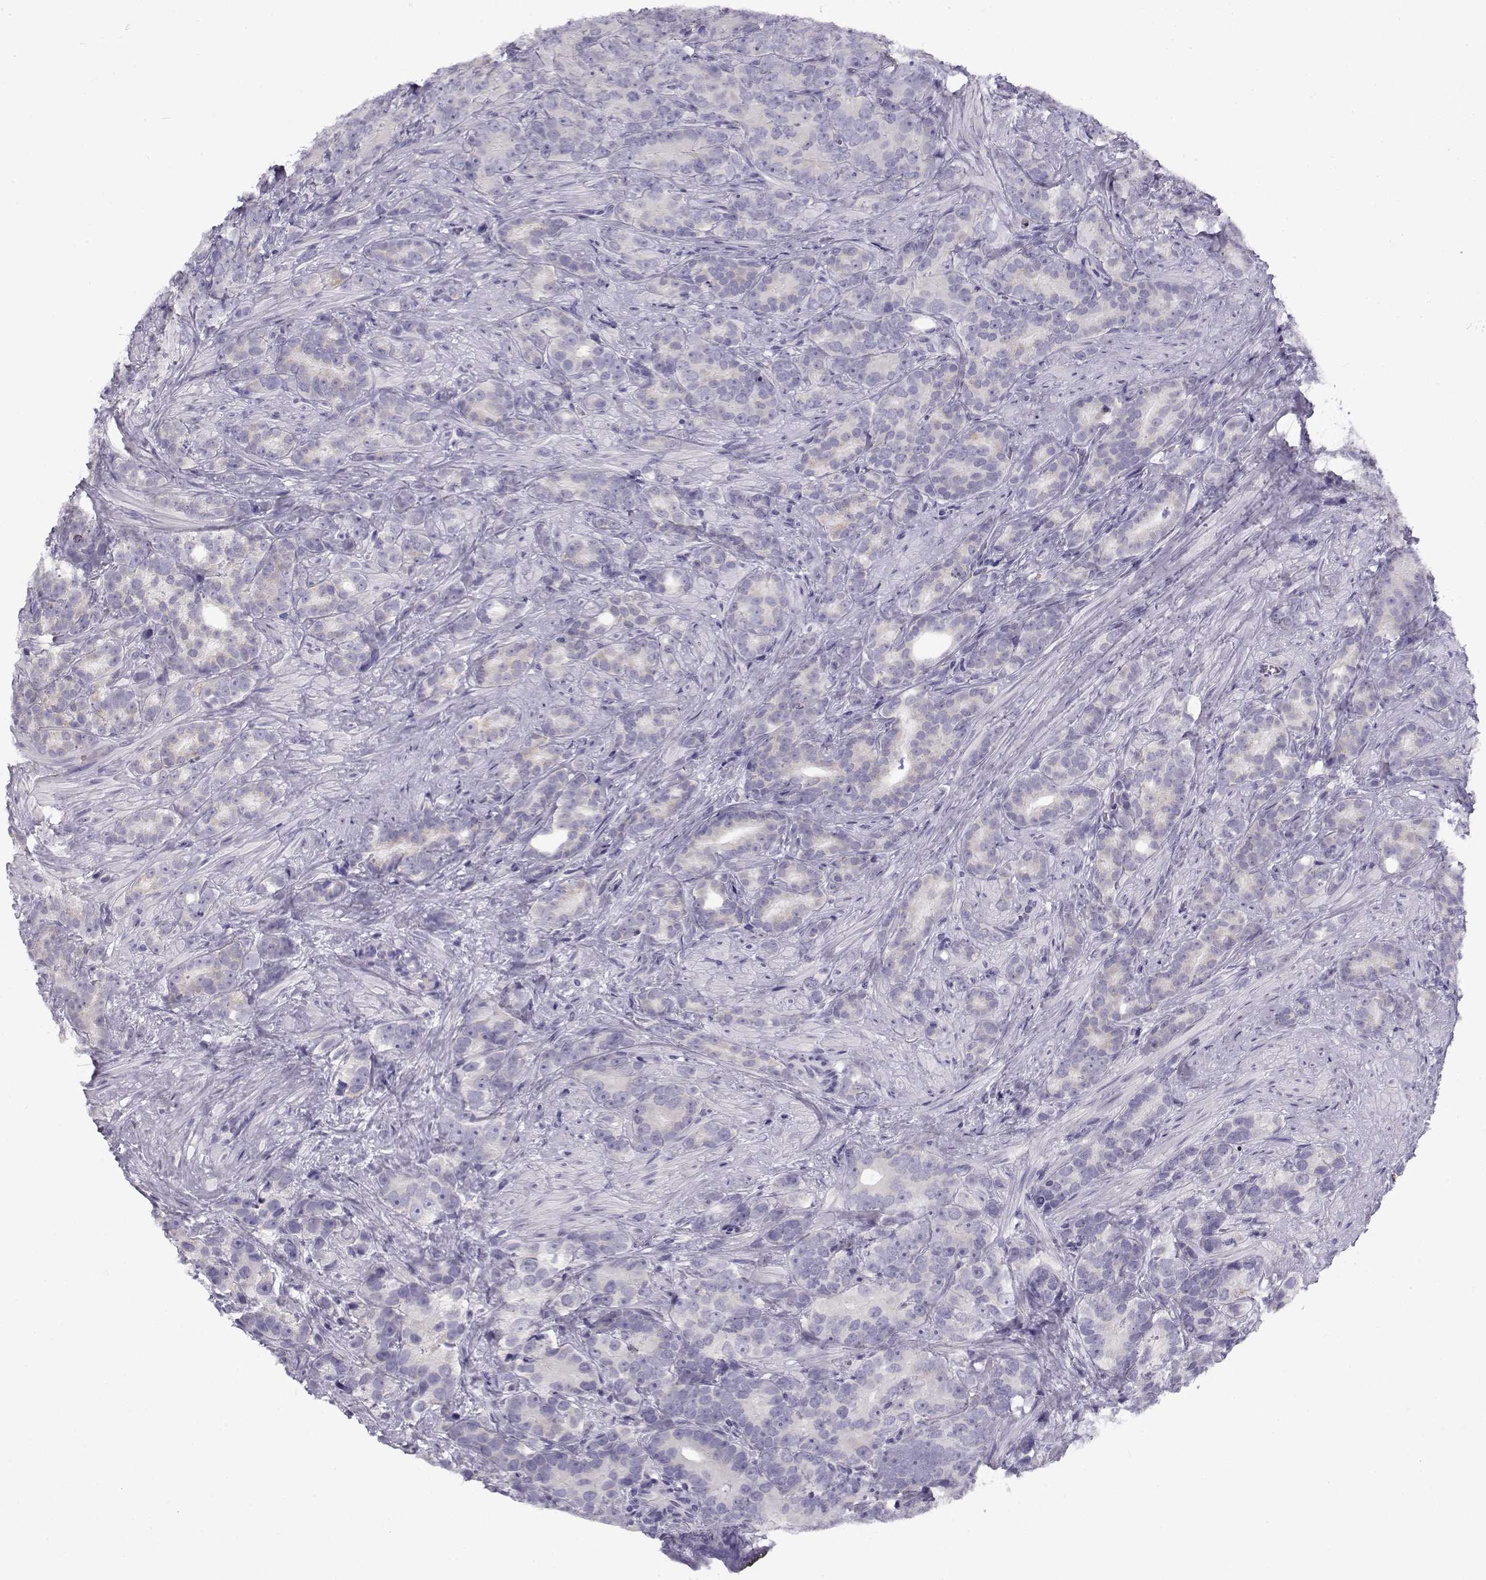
{"staining": {"intensity": "negative", "quantity": "none", "location": "none"}, "tissue": "prostate cancer", "cell_type": "Tumor cells", "image_type": "cancer", "snomed": [{"axis": "morphology", "description": "Adenocarcinoma, High grade"}, {"axis": "topography", "description": "Prostate"}], "caption": "Immunohistochemistry (IHC) image of prostate high-grade adenocarcinoma stained for a protein (brown), which exhibits no expression in tumor cells.", "gene": "FAM166A", "patient": {"sex": "male", "age": 90}}